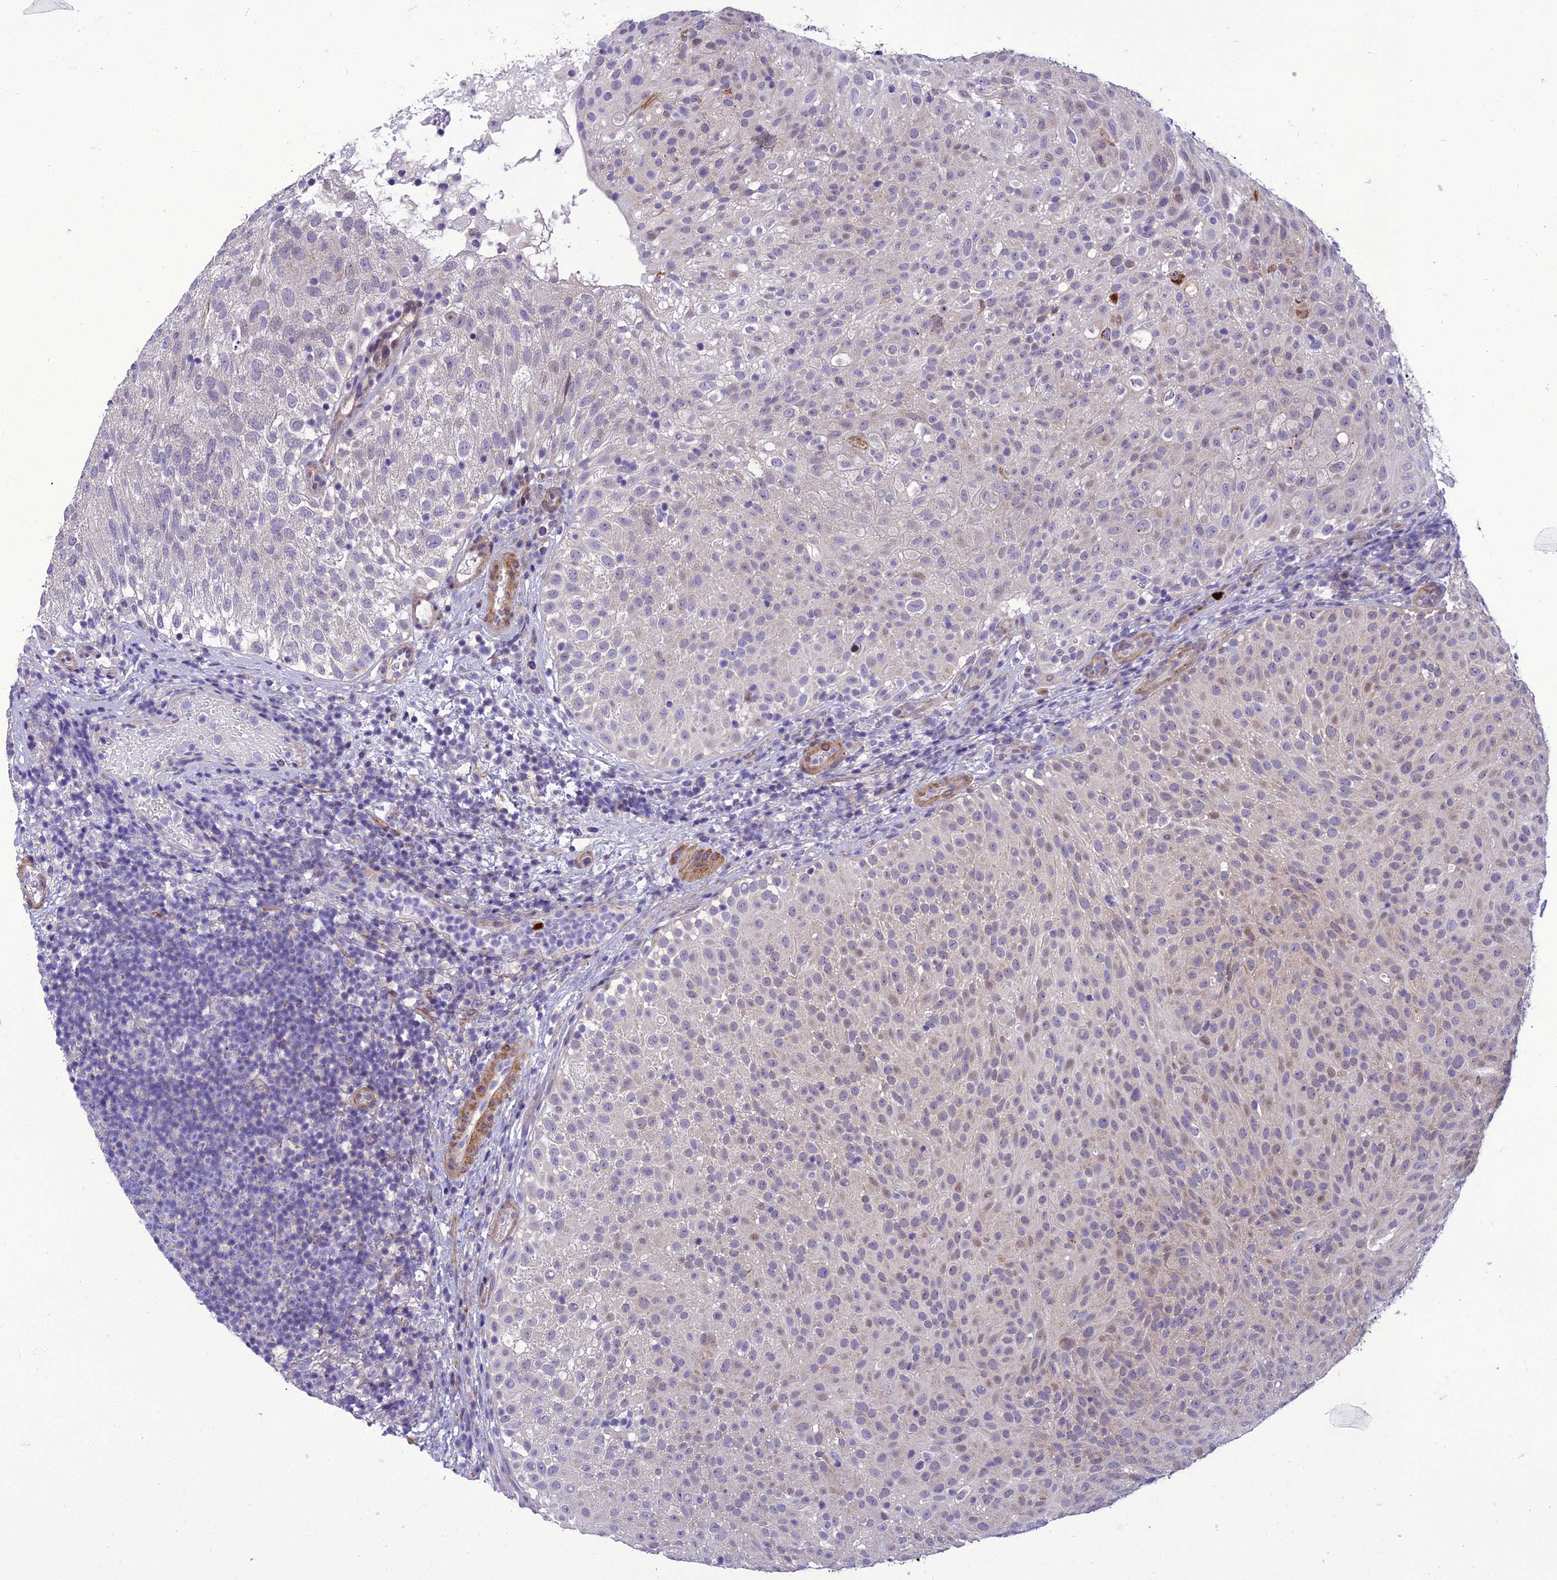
{"staining": {"intensity": "weak", "quantity": "<25%", "location": "cytoplasmic/membranous"}, "tissue": "urothelial cancer", "cell_type": "Tumor cells", "image_type": "cancer", "snomed": [{"axis": "morphology", "description": "Urothelial carcinoma, Low grade"}, {"axis": "topography", "description": "Urinary bladder"}], "caption": "Immunohistochemistry (IHC) image of human urothelial cancer stained for a protein (brown), which displays no staining in tumor cells.", "gene": "GAB4", "patient": {"sex": "male", "age": 78}}